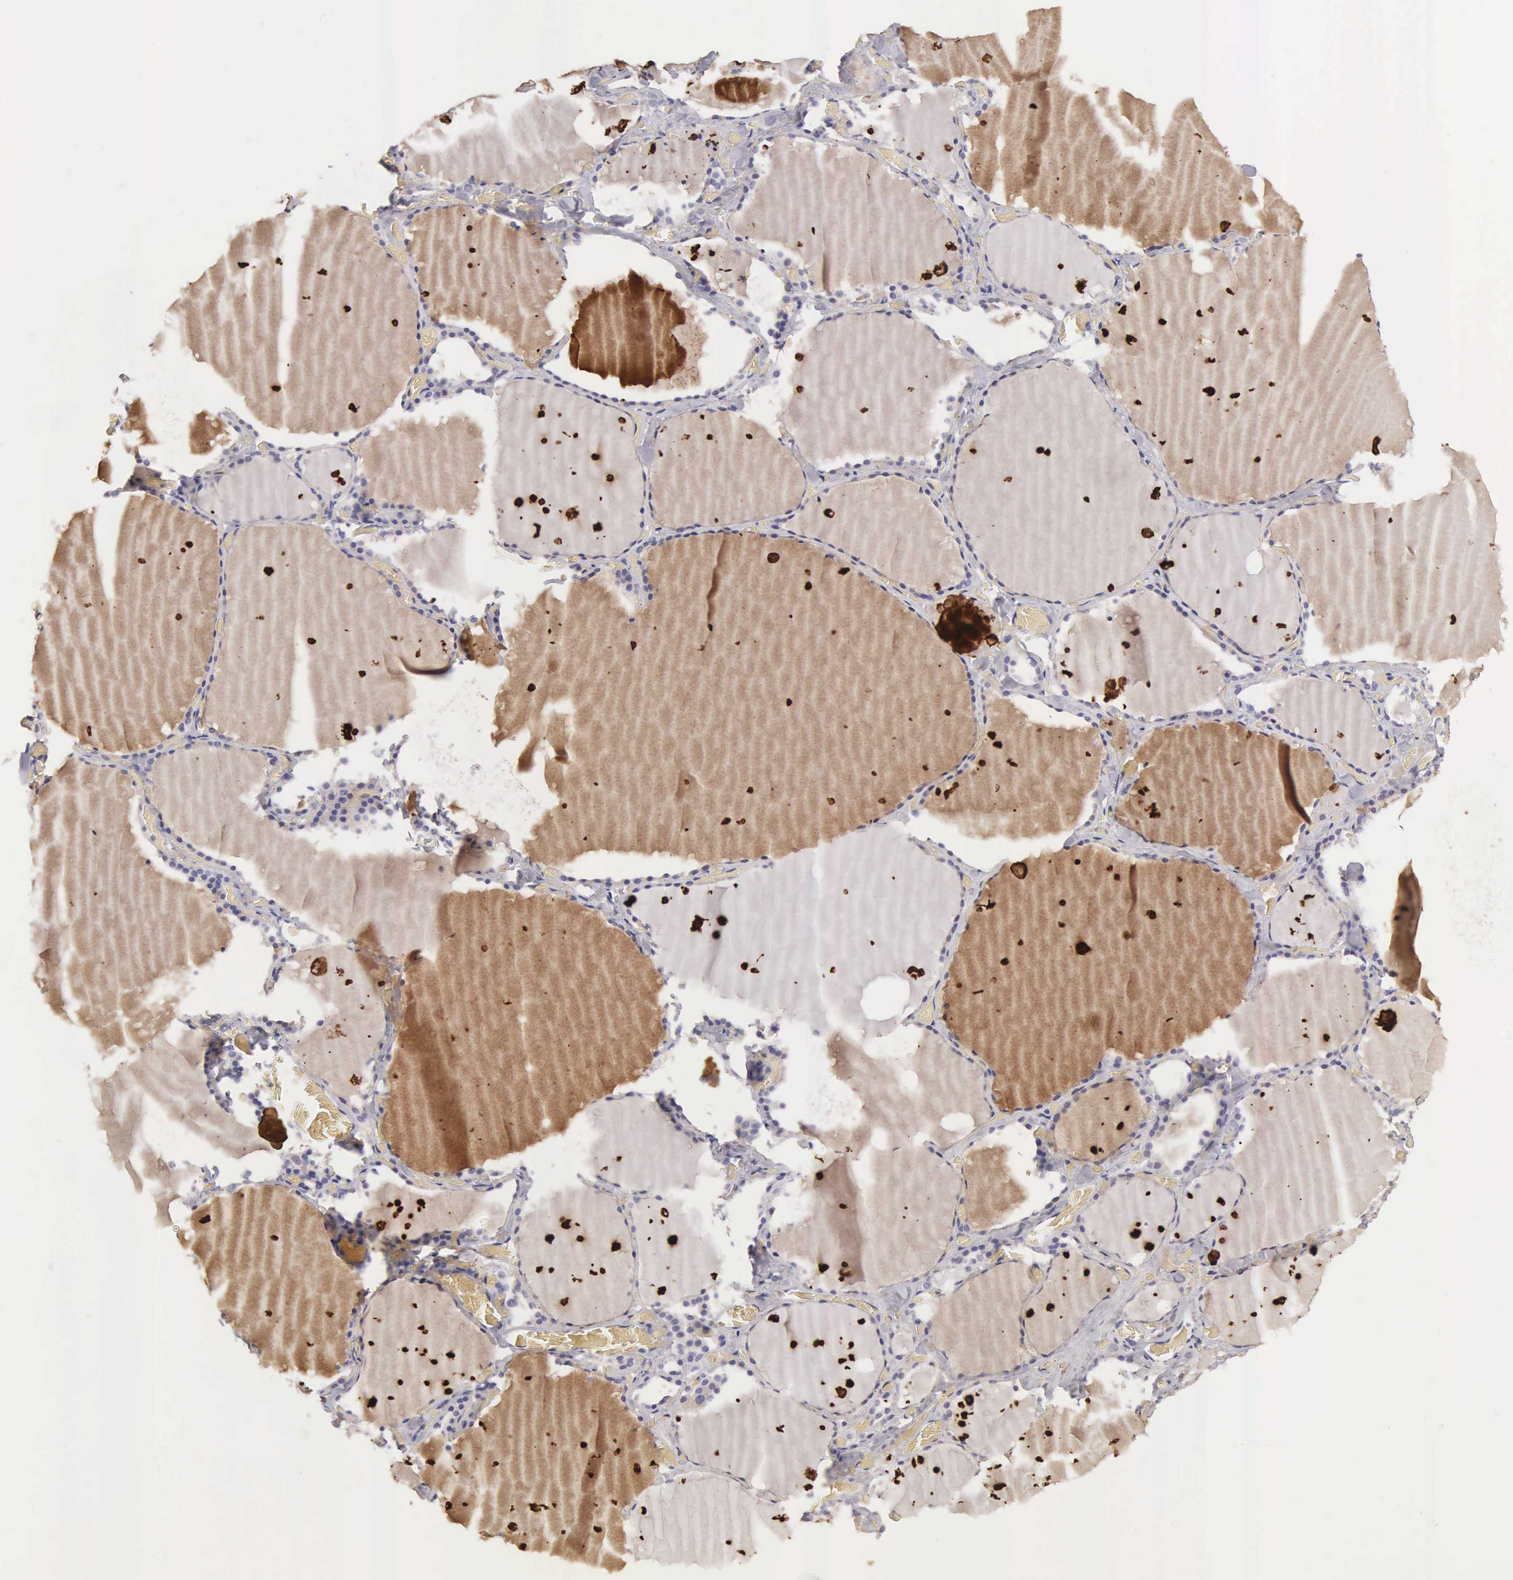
{"staining": {"intensity": "negative", "quantity": "none", "location": "none"}, "tissue": "thyroid gland", "cell_type": "Glandular cells", "image_type": "normal", "snomed": [{"axis": "morphology", "description": "Normal tissue, NOS"}, {"axis": "topography", "description": "Thyroid gland"}], "caption": "The immunohistochemistry (IHC) micrograph has no significant positivity in glandular cells of thyroid gland. (DAB immunohistochemistry with hematoxylin counter stain).", "gene": "CLU", "patient": {"sex": "male", "age": 34}}